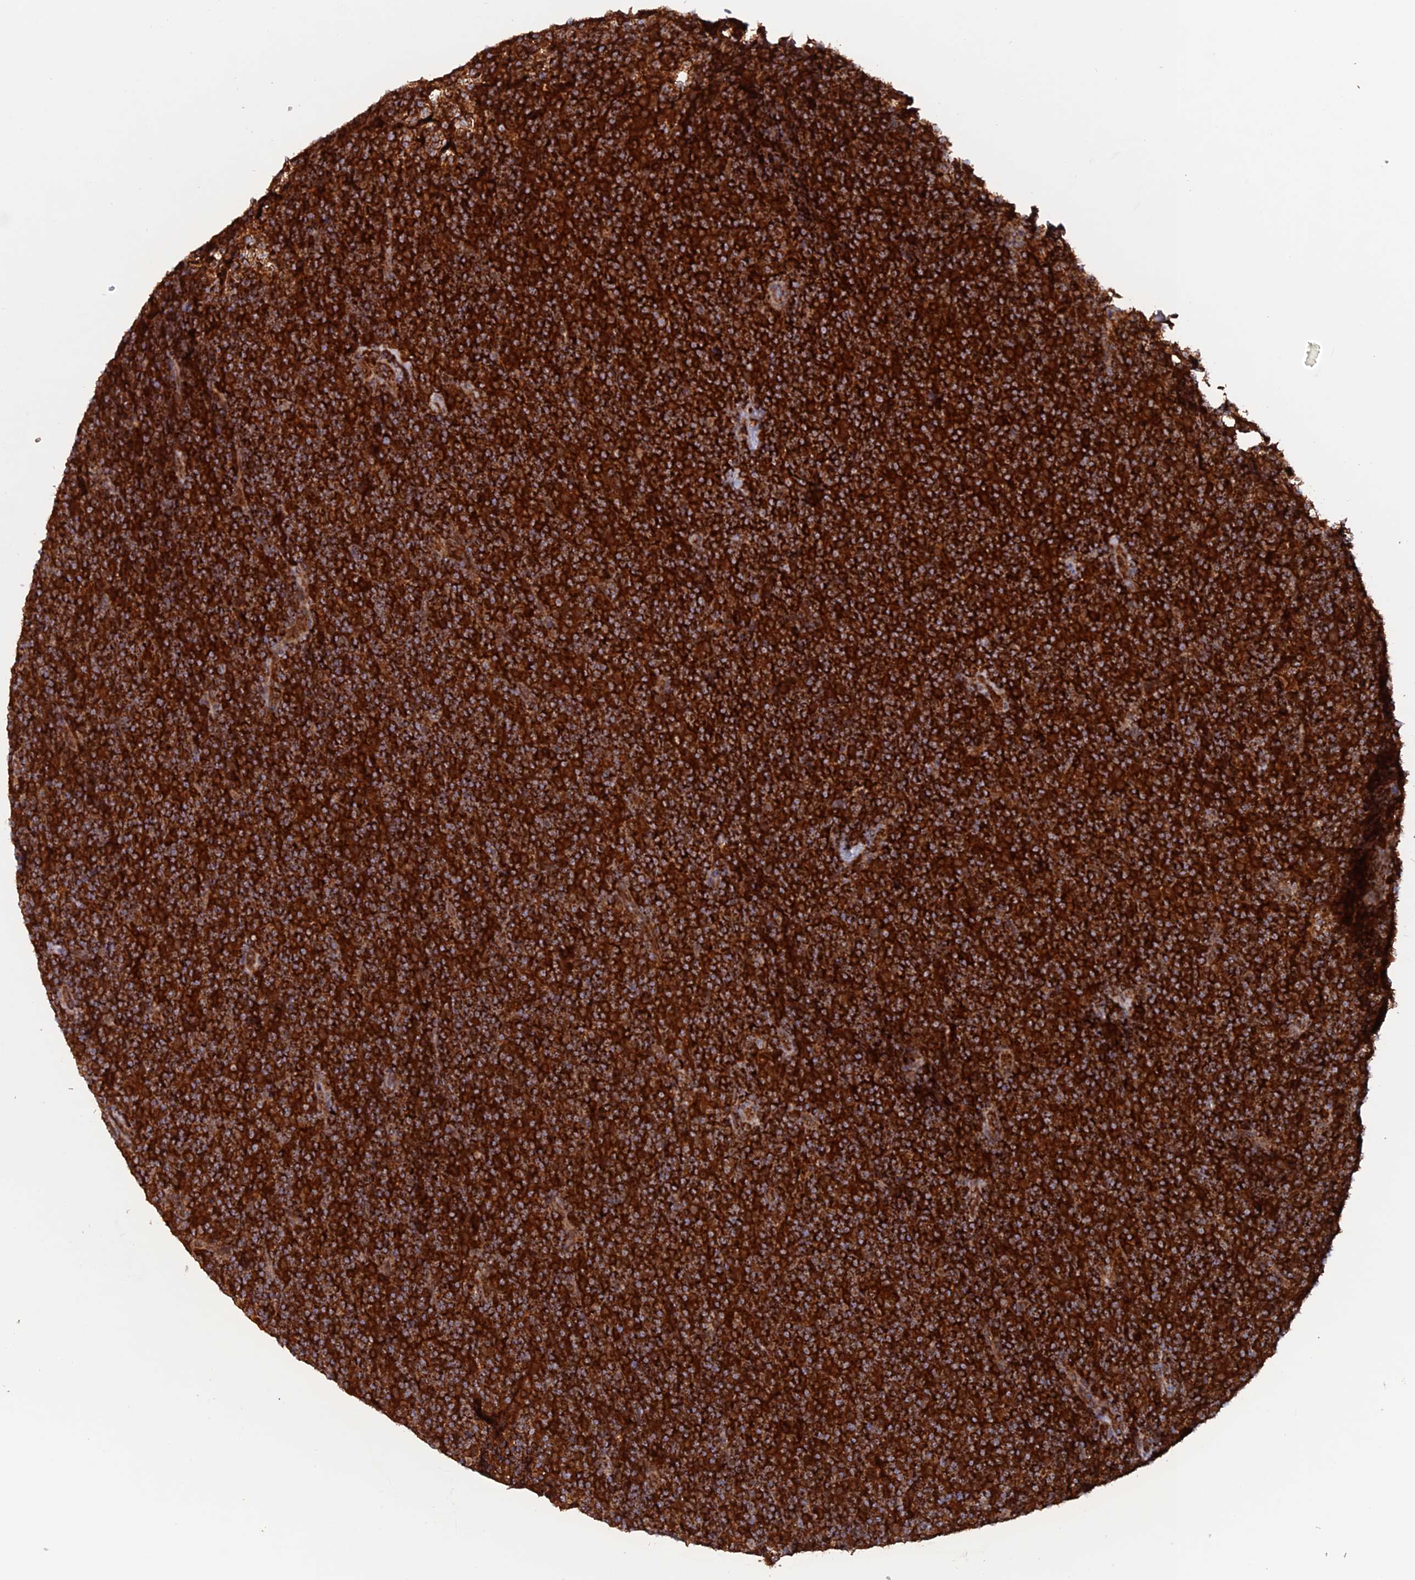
{"staining": {"intensity": "strong", "quantity": ">75%", "location": "cytoplasmic/membranous"}, "tissue": "lymphoma", "cell_type": "Tumor cells", "image_type": "cancer", "snomed": [{"axis": "morphology", "description": "Malignant lymphoma, non-Hodgkin's type, Low grade"}, {"axis": "topography", "description": "Lymph node"}], "caption": "Lymphoma stained for a protein (brown) displays strong cytoplasmic/membranous positive staining in approximately >75% of tumor cells.", "gene": "DTYMK", "patient": {"sex": "female", "age": 67}}